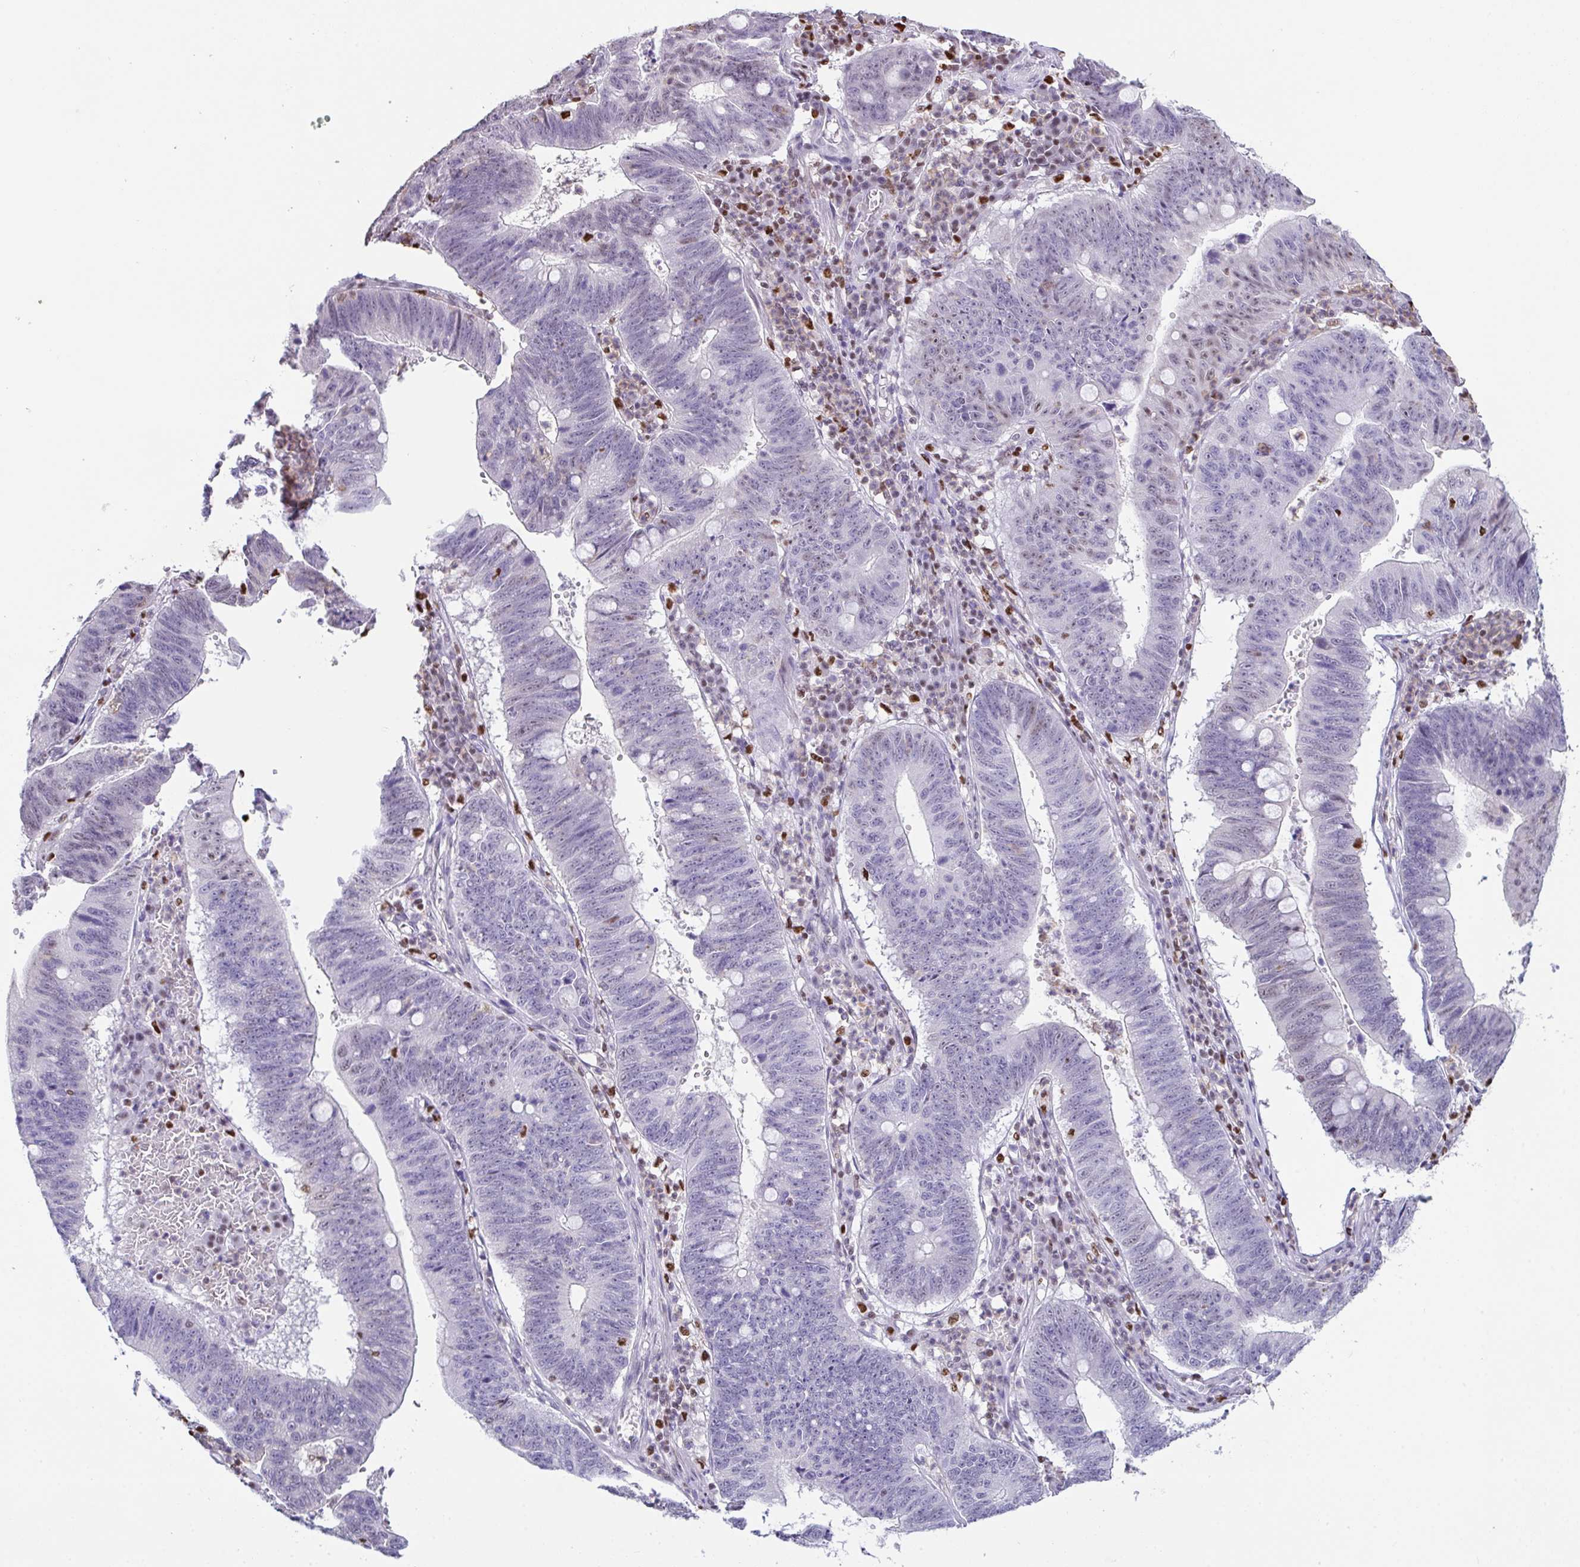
{"staining": {"intensity": "negative", "quantity": "none", "location": "none"}, "tissue": "stomach cancer", "cell_type": "Tumor cells", "image_type": "cancer", "snomed": [{"axis": "morphology", "description": "Adenocarcinoma, NOS"}, {"axis": "topography", "description": "Stomach"}], "caption": "Micrograph shows no significant protein expression in tumor cells of stomach adenocarcinoma.", "gene": "BTBD10", "patient": {"sex": "male", "age": 59}}